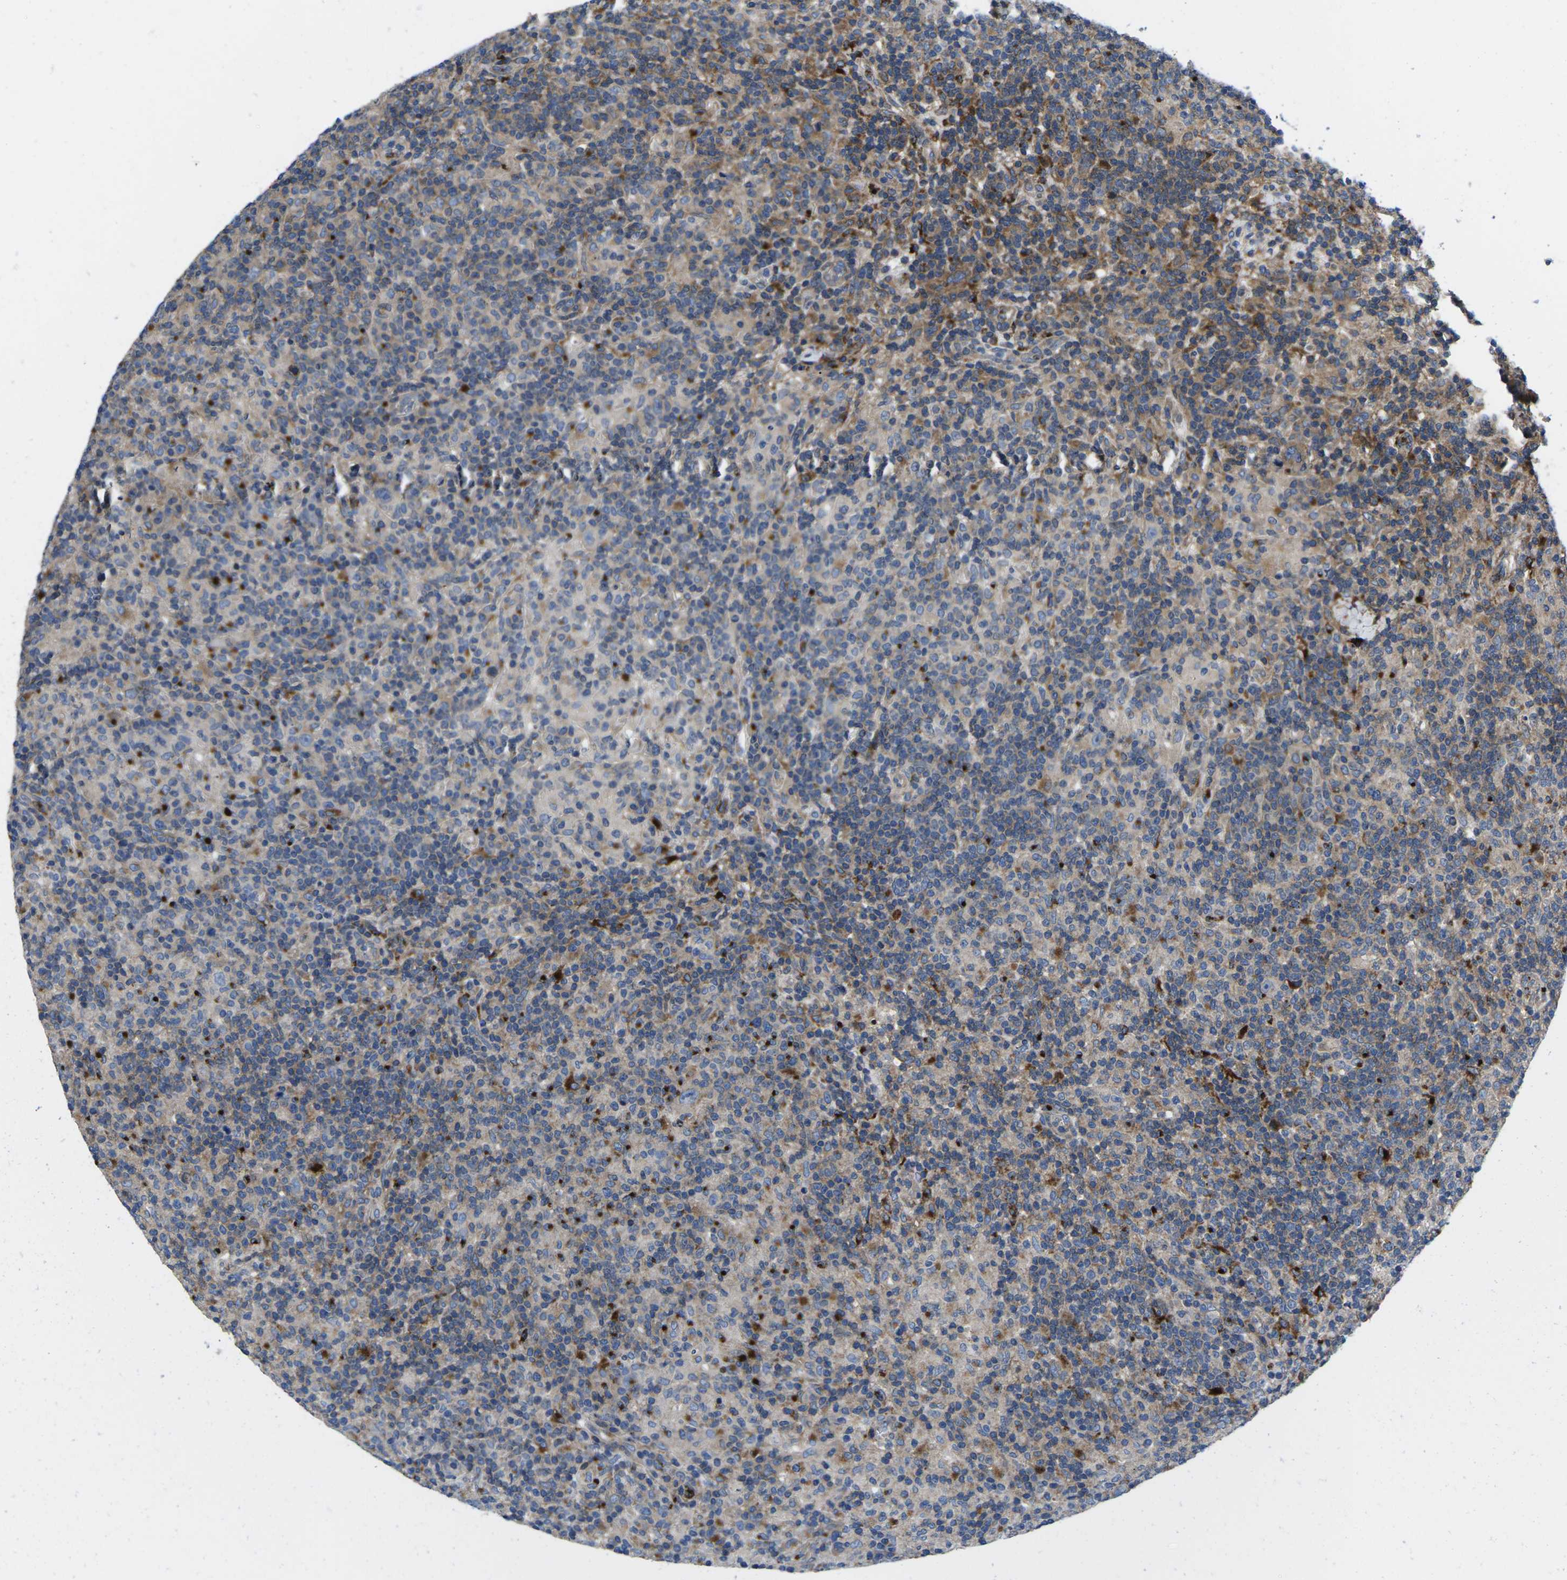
{"staining": {"intensity": "weak", "quantity": "25%-75%", "location": "cytoplasmic/membranous"}, "tissue": "lymphoma", "cell_type": "Tumor cells", "image_type": "cancer", "snomed": [{"axis": "morphology", "description": "Hodgkin's disease, NOS"}, {"axis": "topography", "description": "Lymph node"}], "caption": "Brown immunohistochemical staining in human lymphoma reveals weak cytoplasmic/membranous positivity in about 25%-75% of tumor cells. The protein is shown in brown color, while the nuclei are stained blue.", "gene": "DLG1", "patient": {"sex": "male", "age": 70}}